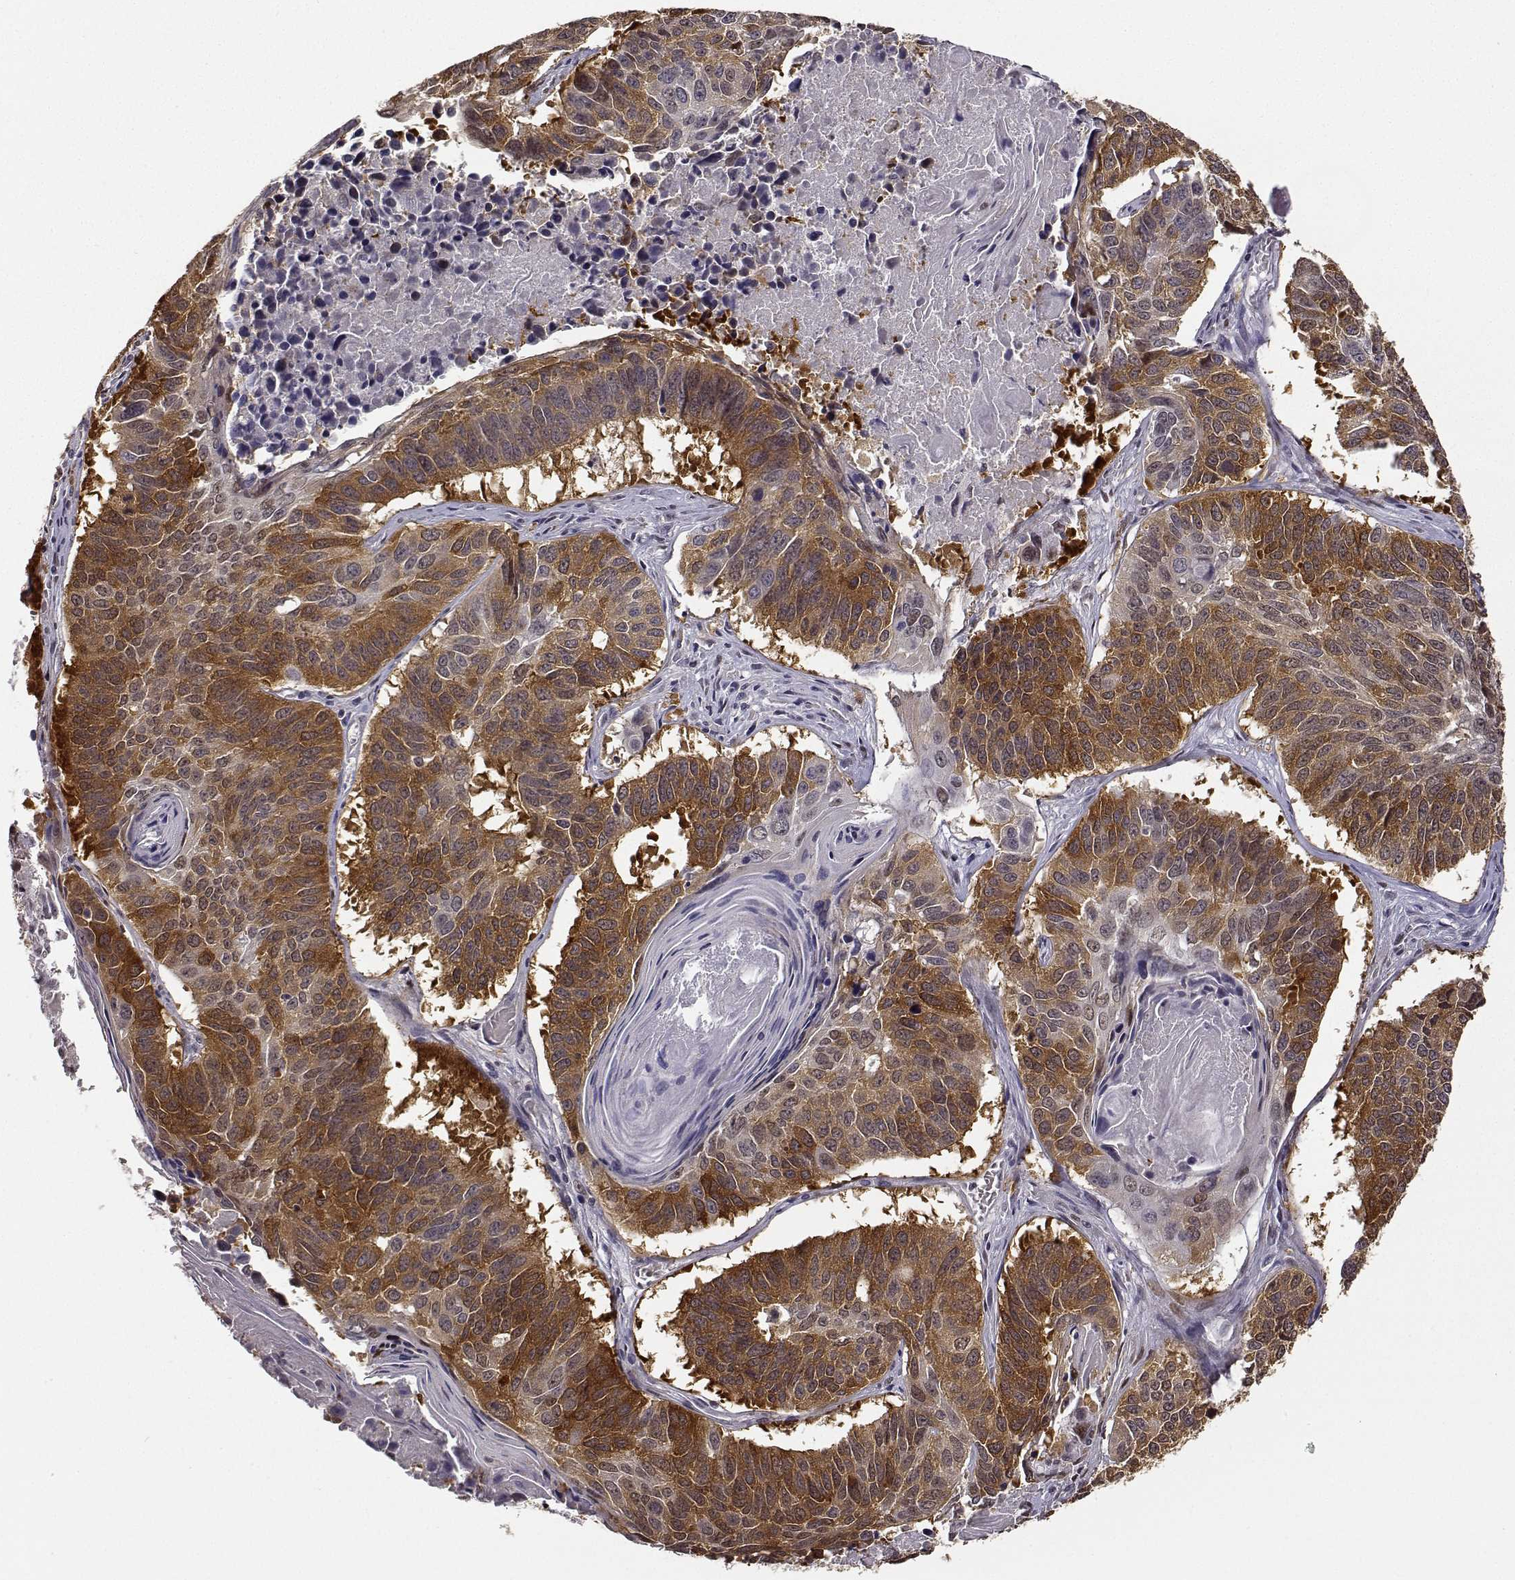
{"staining": {"intensity": "moderate", "quantity": ">75%", "location": "cytoplasmic/membranous"}, "tissue": "lung cancer", "cell_type": "Tumor cells", "image_type": "cancer", "snomed": [{"axis": "morphology", "description": "Squamous cell carcinoma, NOS"}, {"axis": "topography", "description": "Lung"}], "caption": "A medium amount of moderate cytoplasmic/membranous expression is identified in about >75% of tumor cells in lung cancer tissue.", "gene": "PHGDH", "patient": {"sex": "male", "age": 73}}